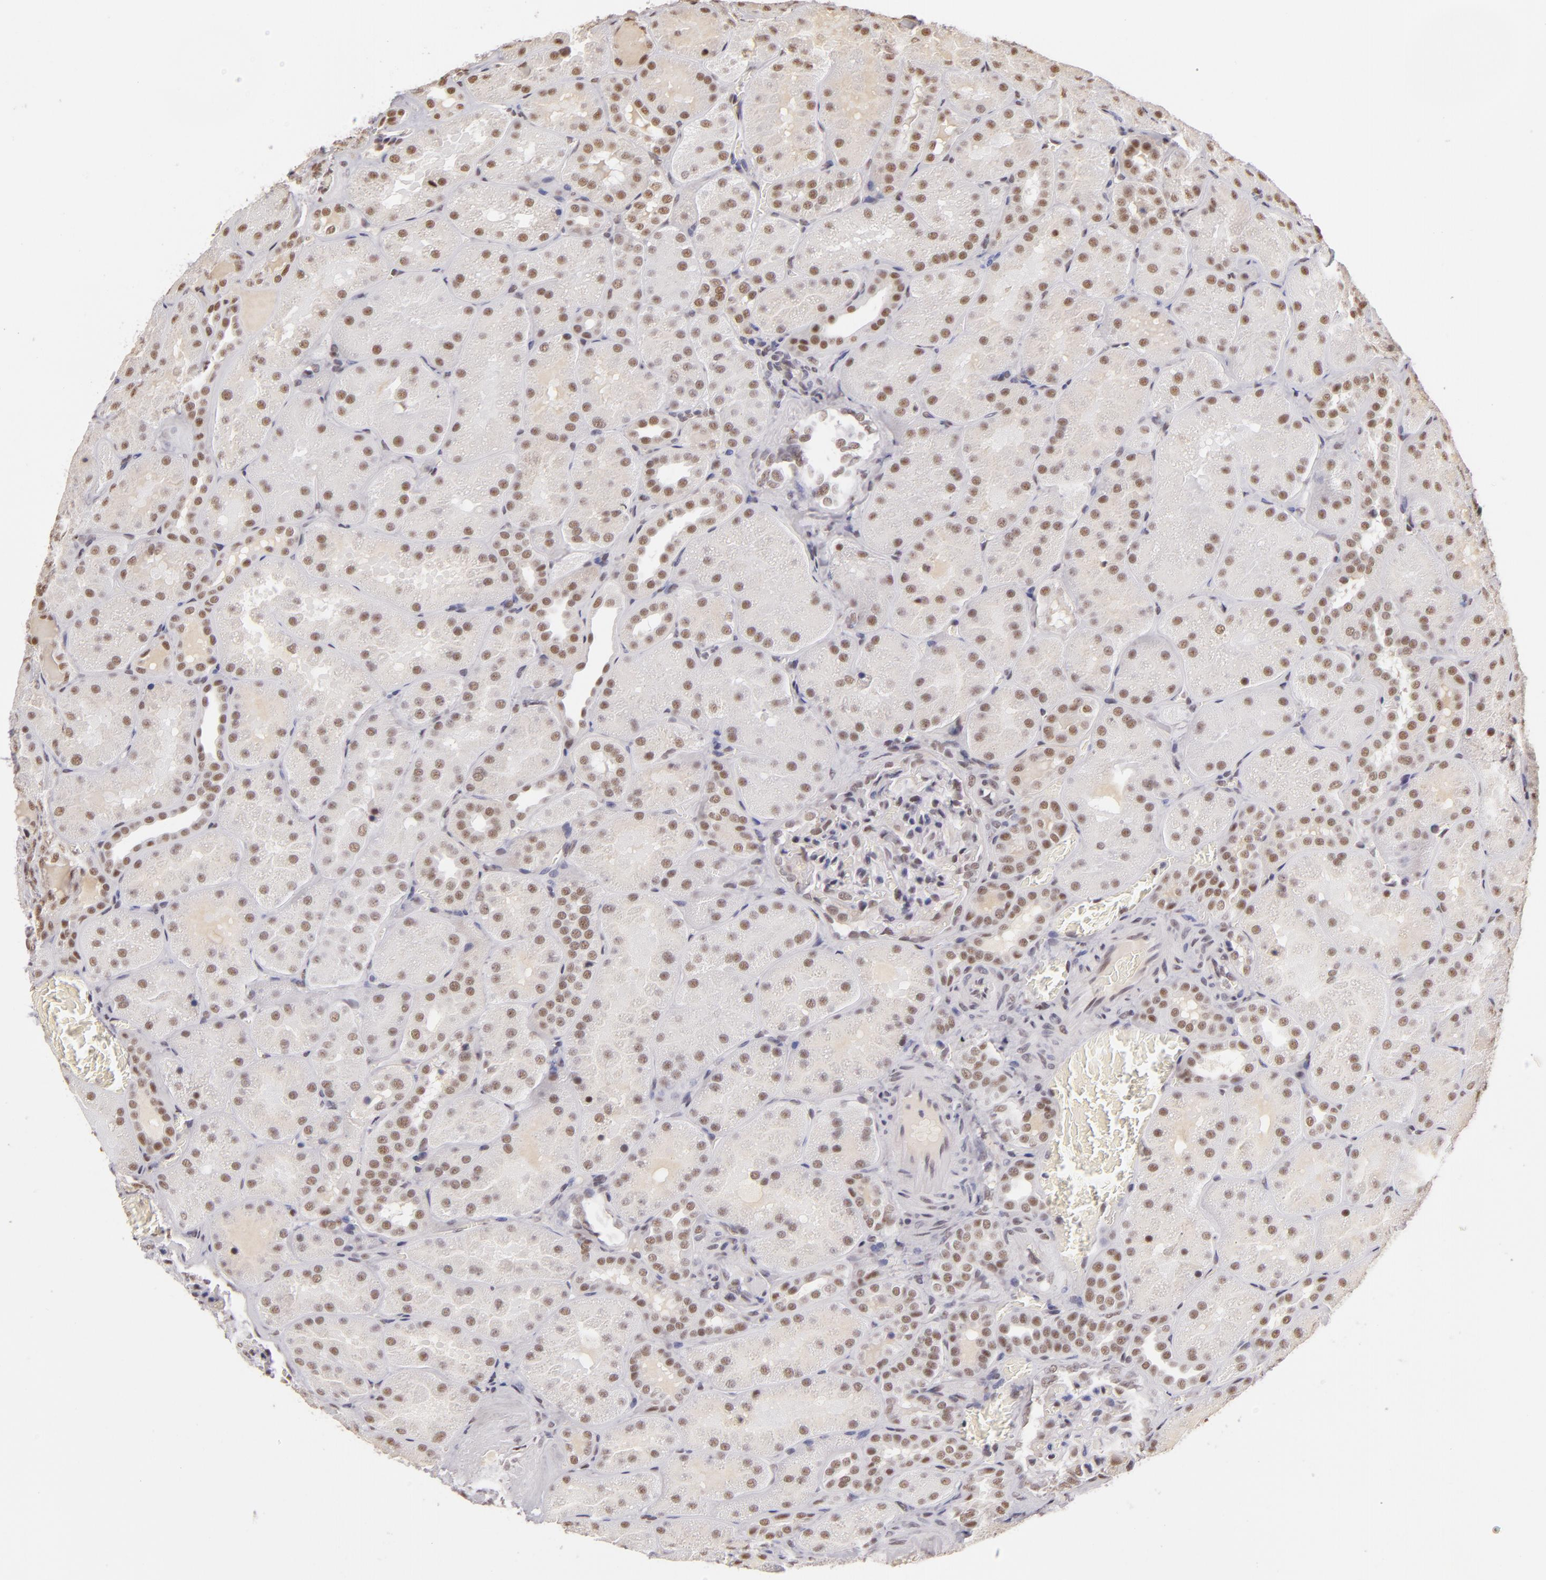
{"staining": {"intensity": "weak", "quantity": "<25%", "location": "nuclear"}, "tissue": "kidney", "cell_type": "Cells in glomeruli", "image_type": "normal", "snomed": [{"axis": "morphology", "description": "Normal tissue, NOS"}, {"axis": "topography", "description": "Kidney"}], "caption": "Protein analysis of unremarkable kidney exhibits no significant staining in cells in glomeruli. (Brightfield microscopy of DAB (3,3'-diaminobenzidine) IHC at high magnification).", "gene": "INTS6", "patient": {"sex": "male", "age": 28}}